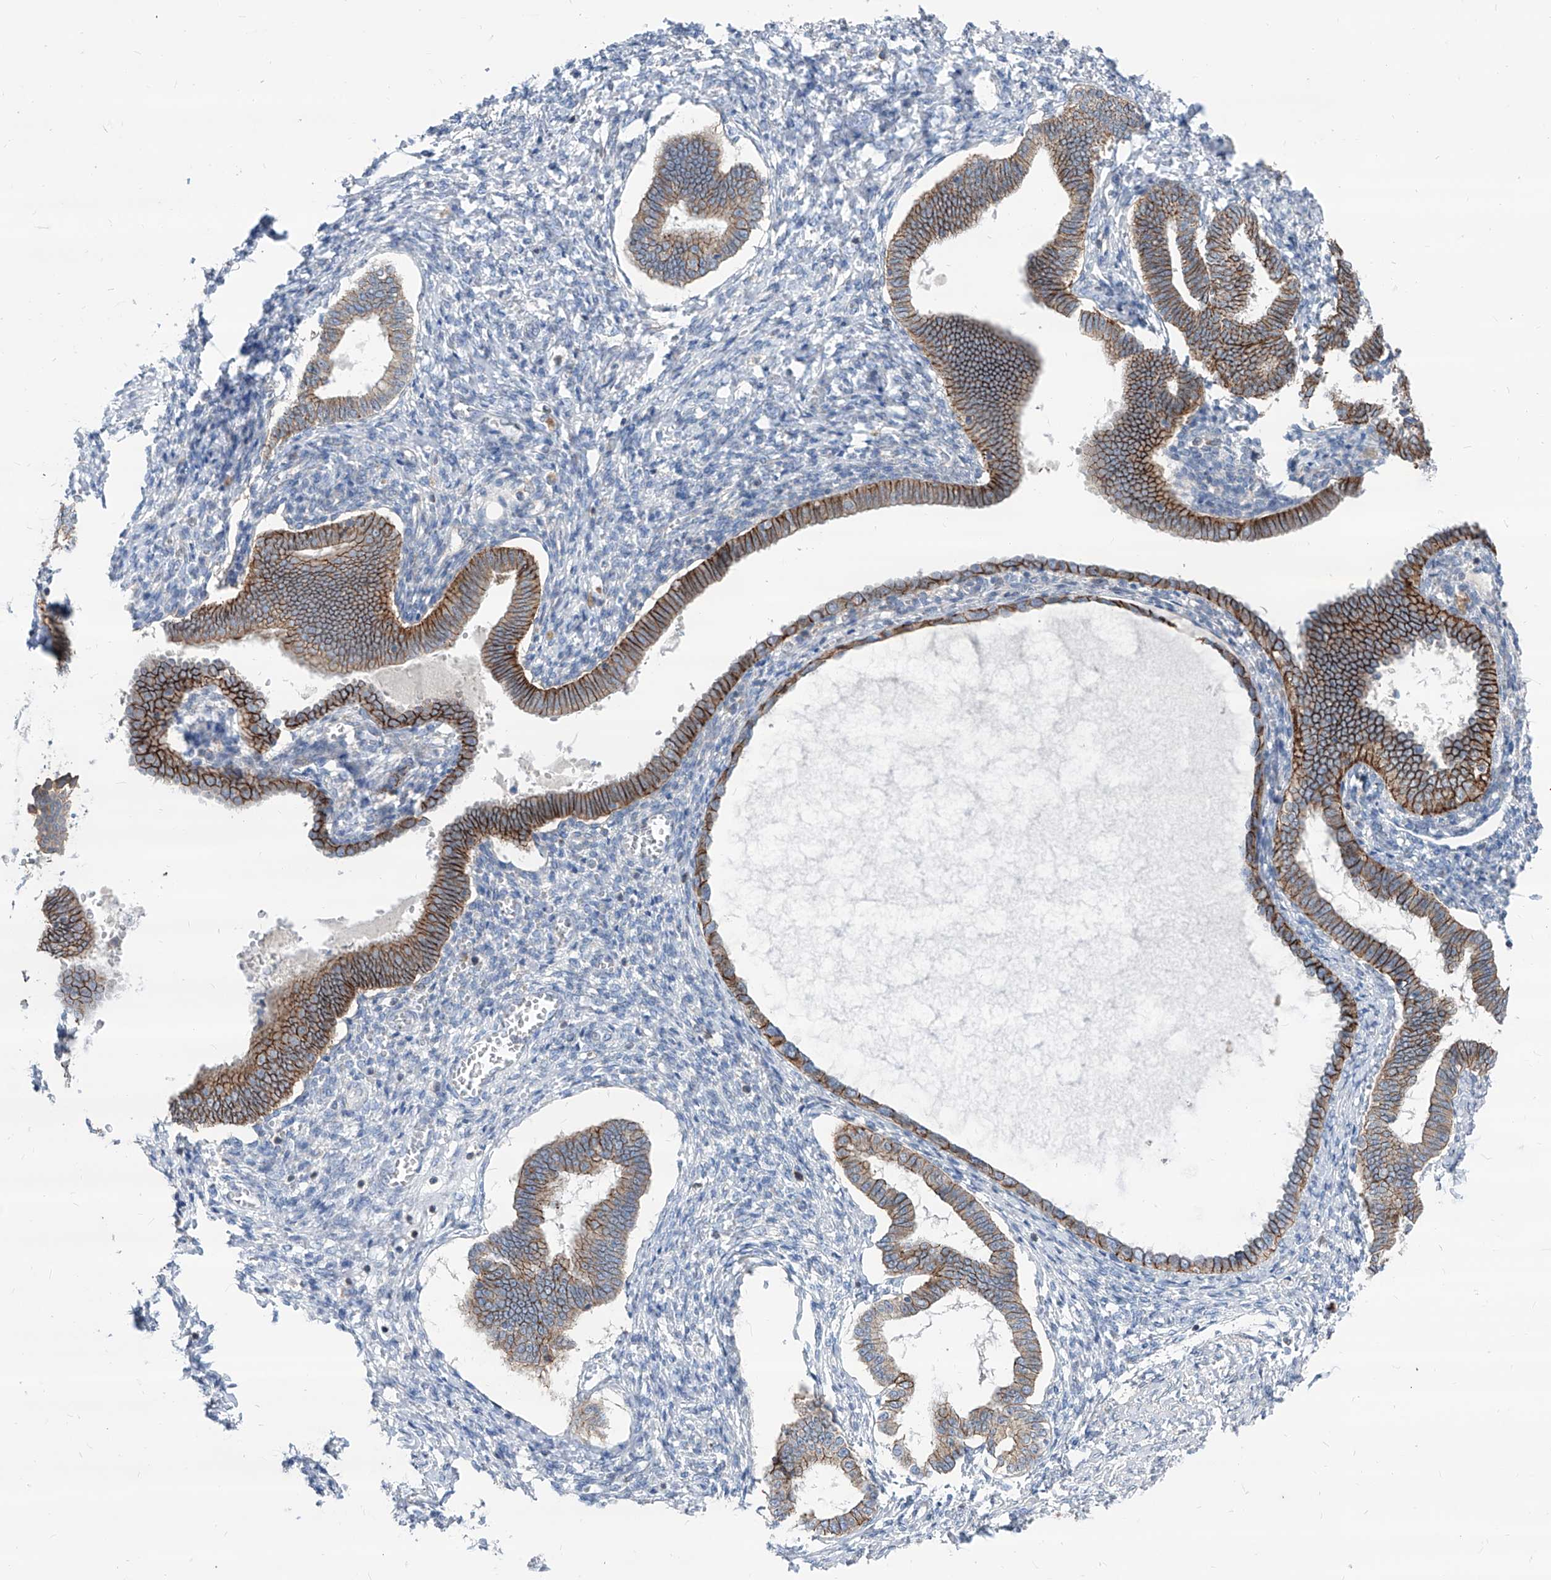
{"staining": {"intensity": "negative", "quantity": "none", "location": "none"}, "tissue": "endometrium", "cell_type": "Cells in endometrial stroma", "image_type": "normal", "snomed": [{"axis": "morphology", "description": "Normal tissue, NOS"}, {"axis": "topography", "description": "Endometrium"}], "caption": "Benign endometrium was stained to show a protein in brown. There is no significant expression in cells in endometrial stroma. (Stains: DAB (3,3'-diaminobenzidine) IHC with hematoxylin counter stain, Microscopy: brightfield microscopy at high magnification).", "gene": "AGPS", "patient": {"sex": "female", "age": 77}}